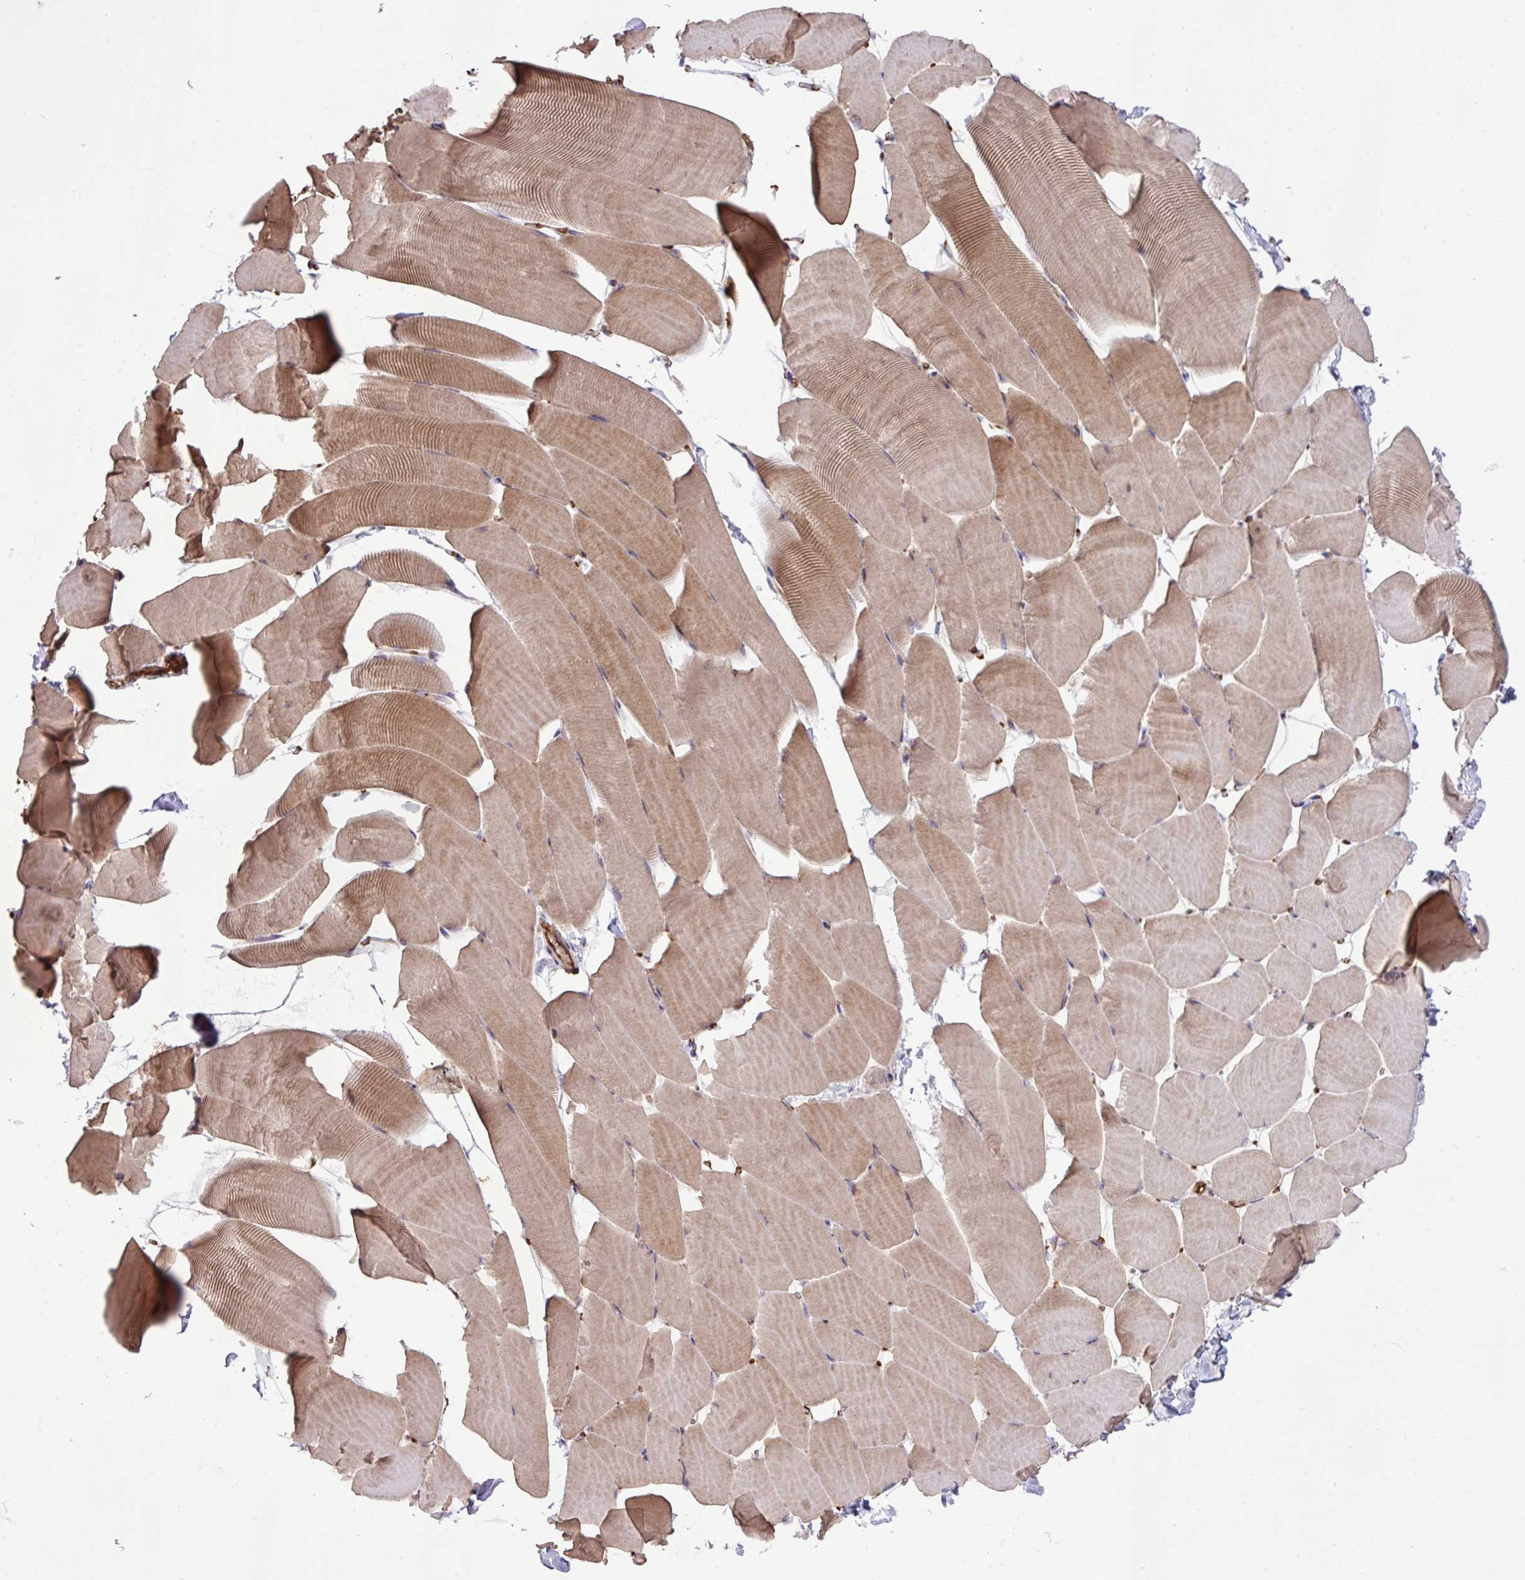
{"staining": {"intensity": "moderate", "quantity": ">75%", "location": "cytoplasmic/membranous,nuclear"}, "tissue": "skeletal muscle", "cell_type": "Myocytes", "image_type": "normal", "snomed": [{"axis": "morphology", "description": "Normal tissue, NOS"}, {"axis": "topography", "description": "Skeletal muscle"}], "caption": "The immunohistochemical stain shows moderate cytoplasmic/membranous,nuclear staining in myocytes of unremarkable skeletal muscle.", "gene": "GON7", "patient": {"sex": "male", "age": 25}}